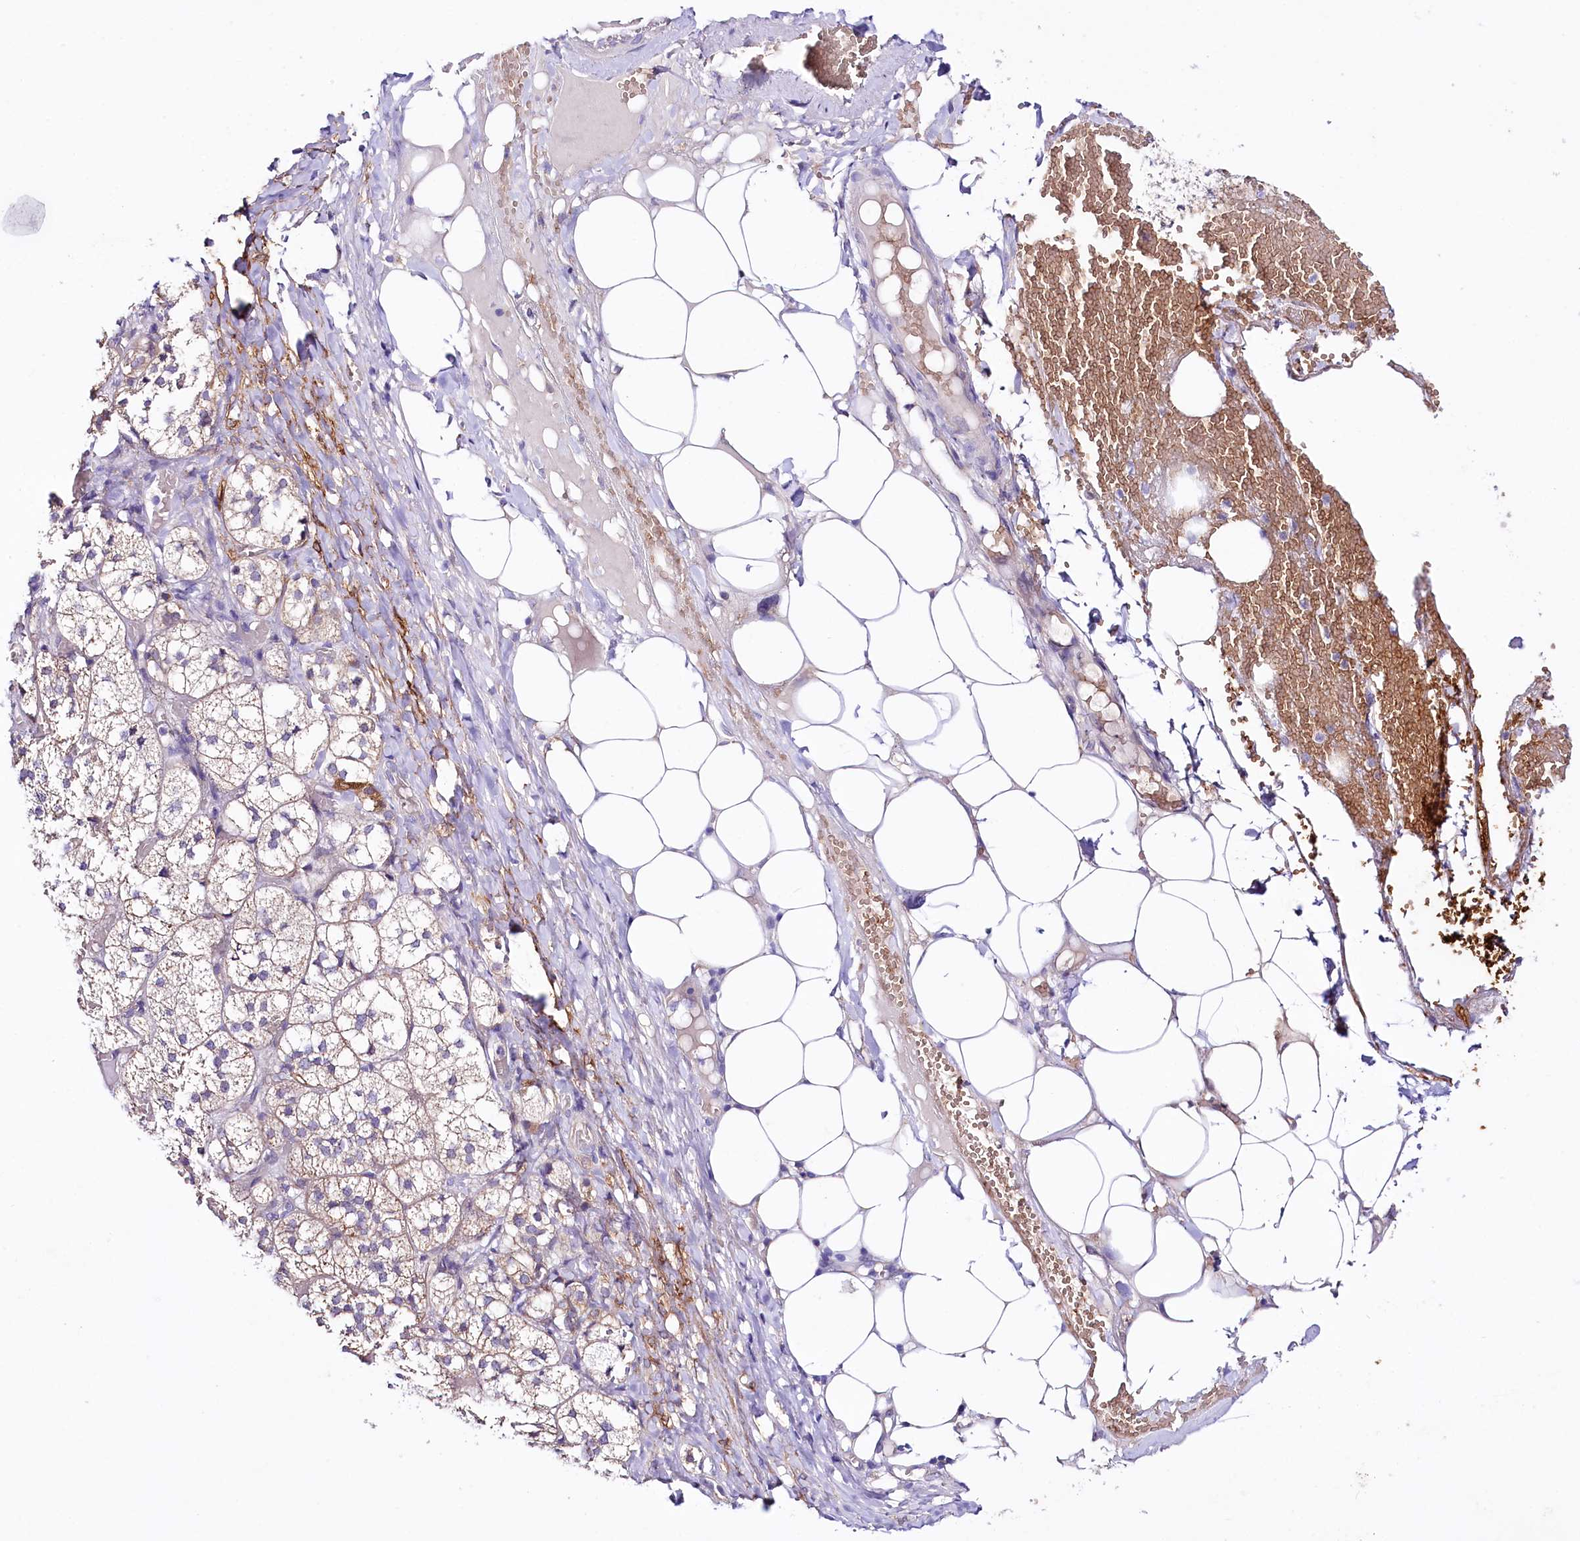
{"staining": {"intensity": "moderate", "quantity": "<25%", "location": "cytoplasmic/membranous"}, "tissue": "adrenal gland", "cell_type": "Glandular cells", "image_type": "normal", "snomed": [{"axis": "morphology", "description": "Normal tissue, NOS"}, {"axis": "topography", "description": "Adrenal gland"}], "caption": "Immunohistochemistry (DAB) staining of normal adrenal gland reveals moderate cytoplasmic/membranous protein expression in approximately <25% of glandular cells.", "gene": "CEP295", "patient": {"sex": "female", "age": 61}}